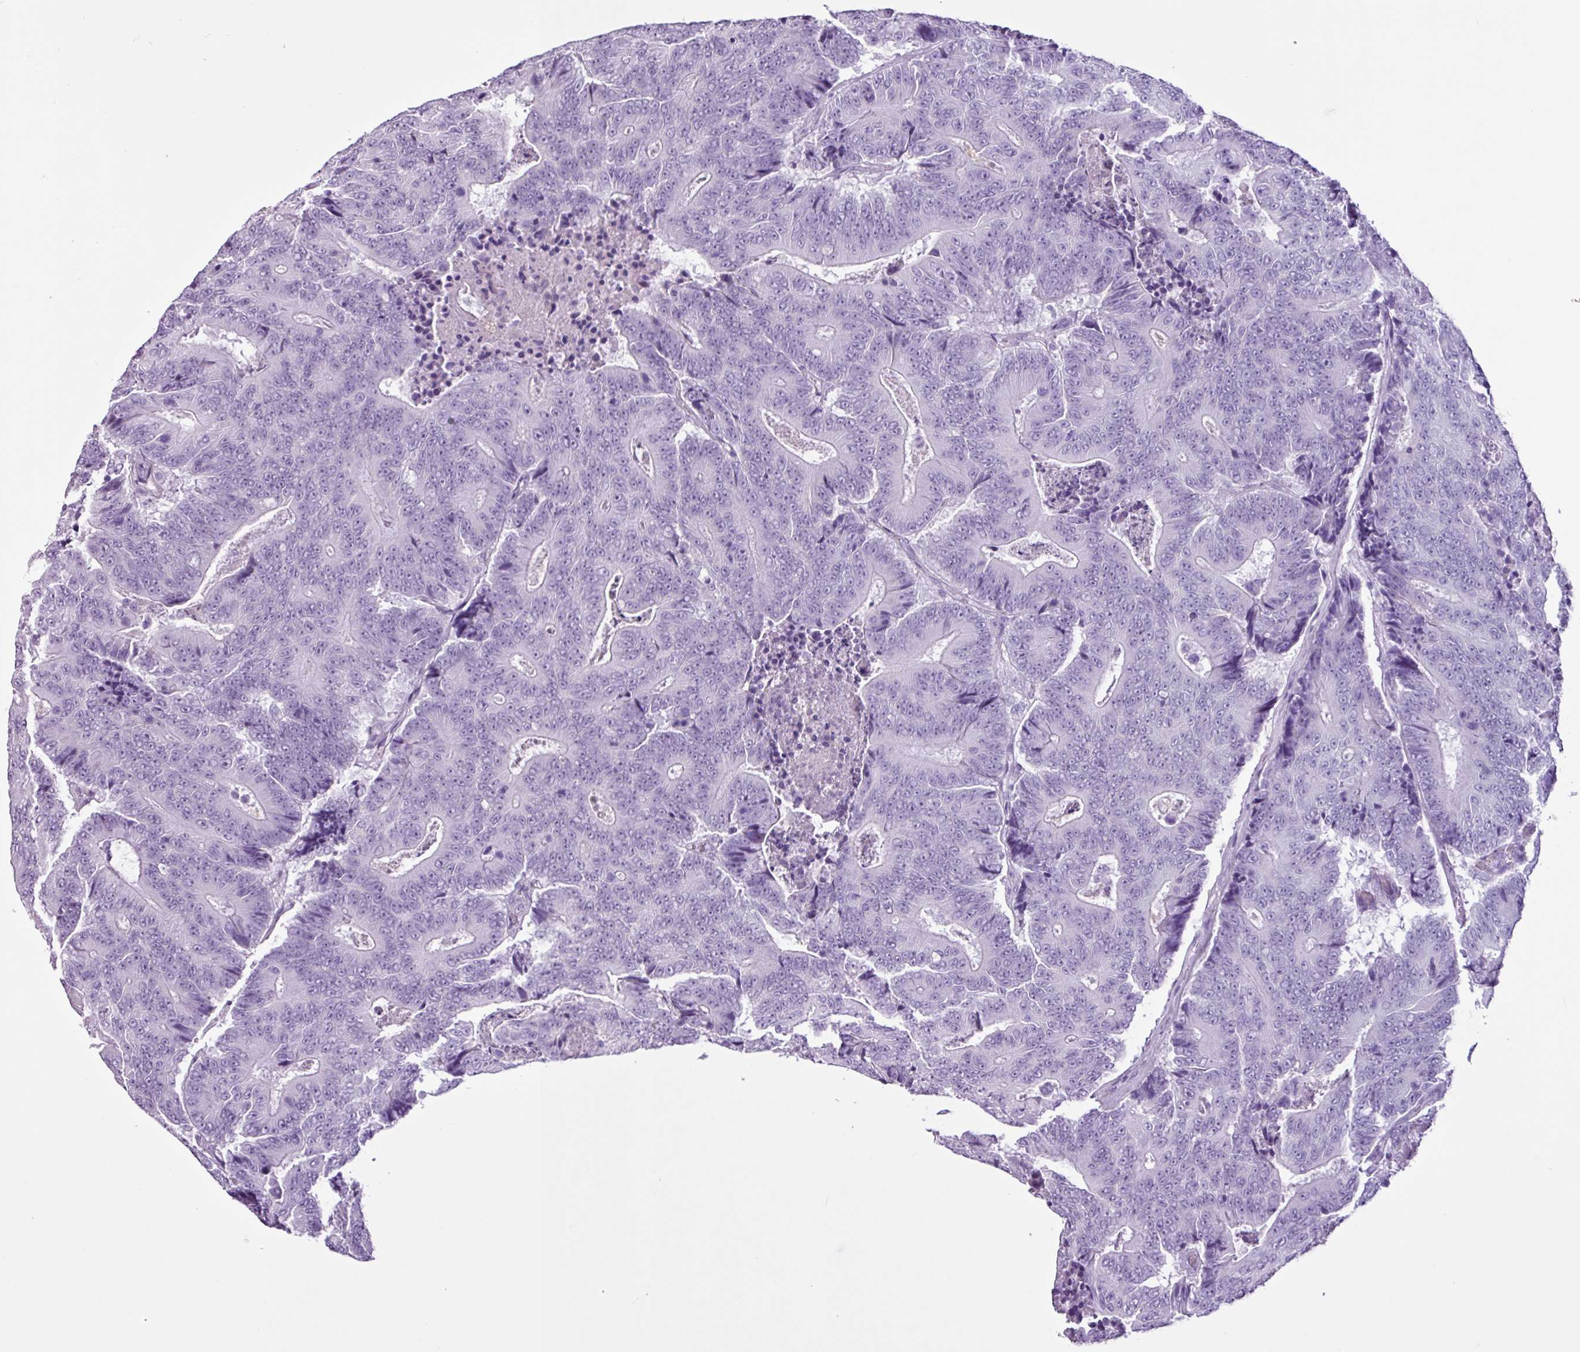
{"staining": {"intensity": "negative", "quantity": "none", "location": "none"}, "tissue": "colorectal cancer", "cell_type": "Tumor cells", "image_type": "cancer", "snomed": [{"axis": "morphology", "description": "Adenocarcinoma, NOS"}, {"axis": "topography", "description": "Colon"}], "caption": "Adenocarcinoma (colorectal) was stained to show a protein in brown. There is no significant positivity in tumor cells.", "gene": "PGR", "patient": {"sex": "male", "age": 83}}